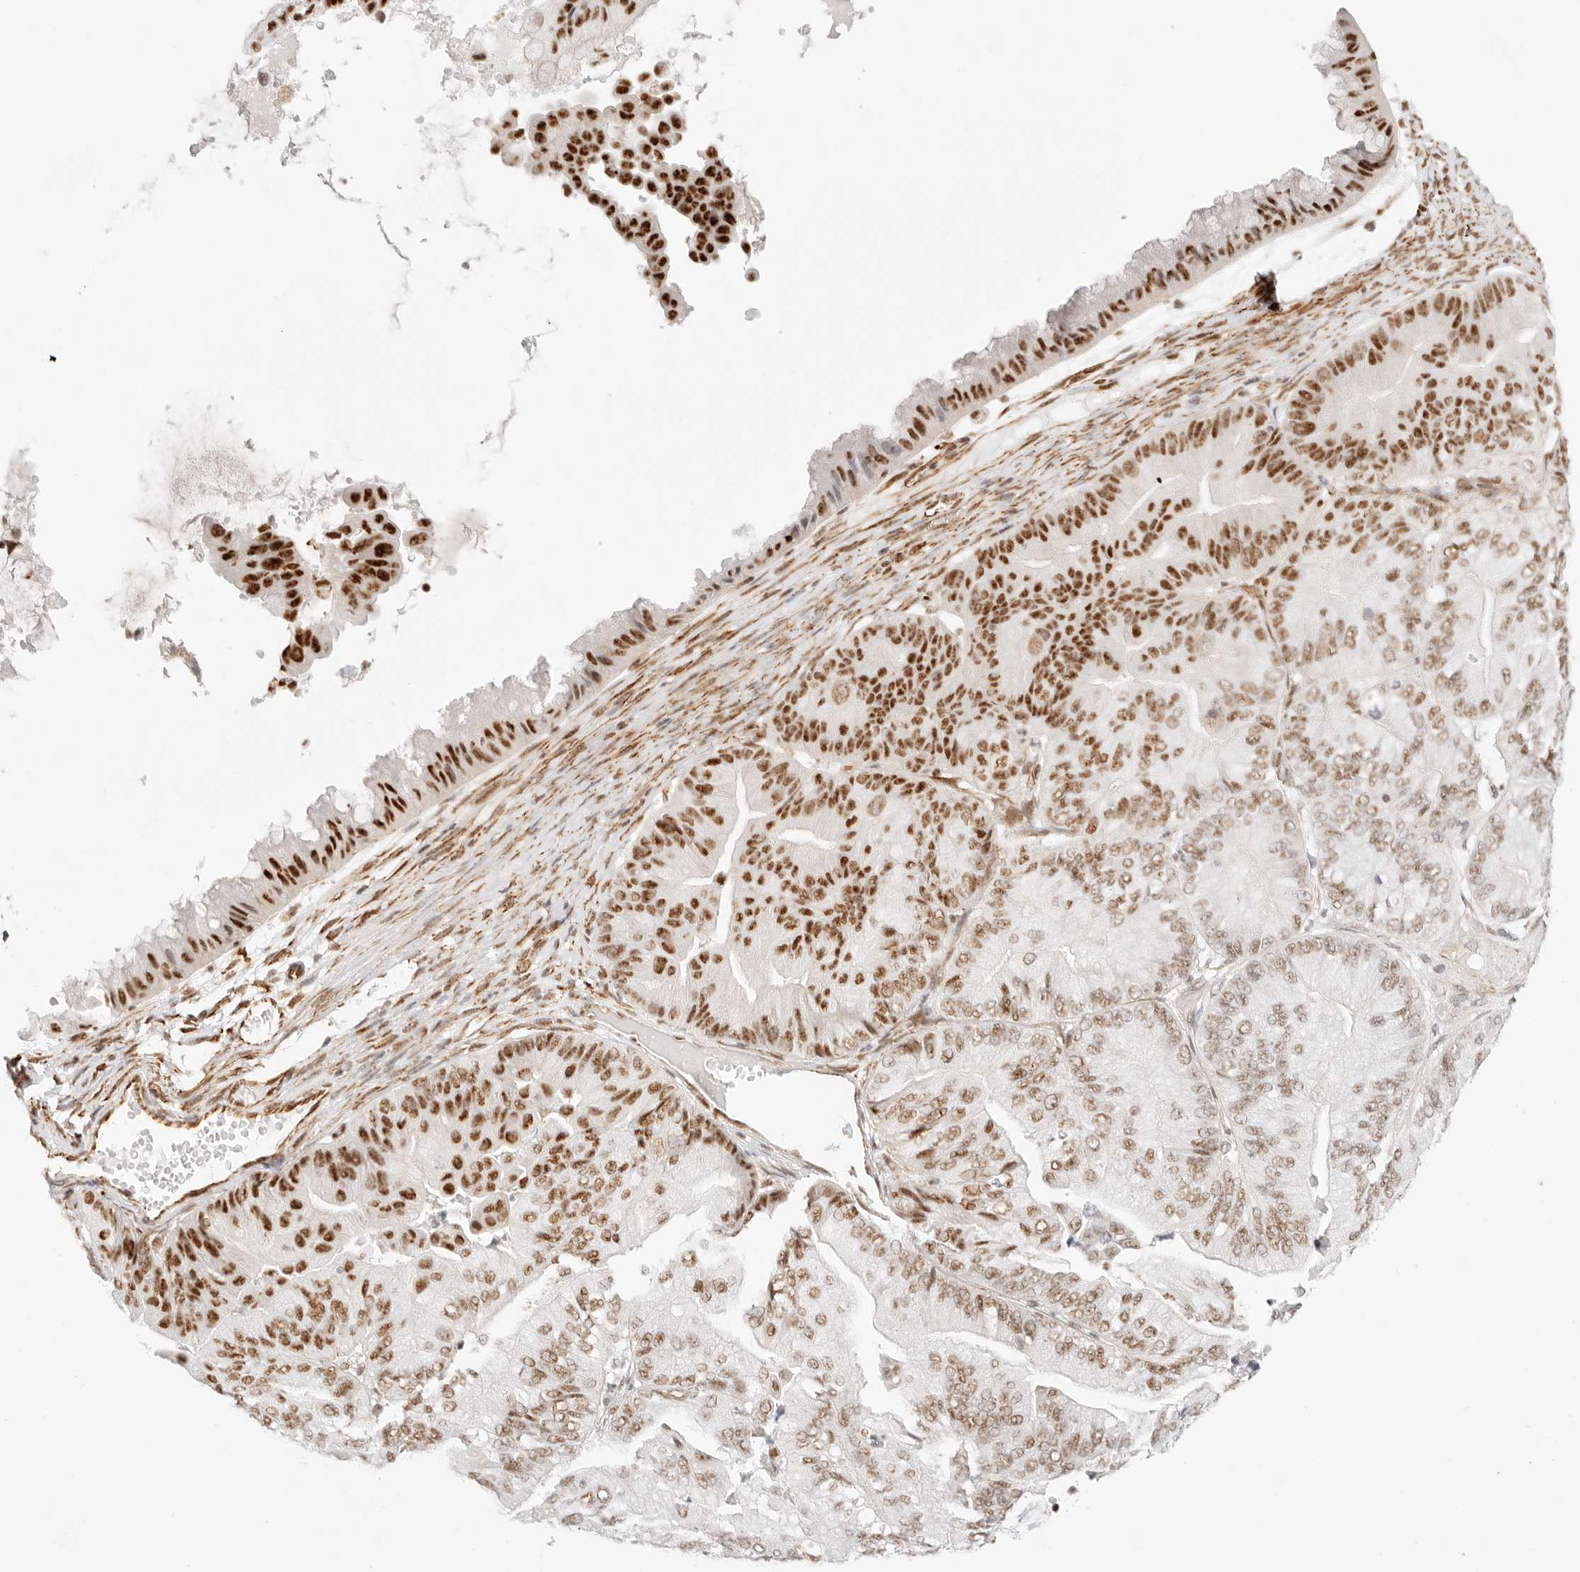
{"staining": {"intensity": "strong", "quantity": "25%-75%", "location": "nuclear"}, "tissue": "ovarian cancer", "cell_type": "Tumor cells", "image_type": "cancer", "snomed": [{"axis": "morphology", "description": "Cystadenocarcinoma, mucinous, NOS"}, {"axis": "topography", "description": "Ovary"}], "caption": "Protein analysis of mucinous cystadenocarcinoma (ovarian) tissue exhibits strong nuclear positivity in about 25%-75% of tumor cells. The staining is performed using DAB brown chromogen to label protein expression. The nuclei are counter-stained blue using hematoxylin.", "gene": "ZC3H11A", "patient": {"sex": "female", "age": 61}}